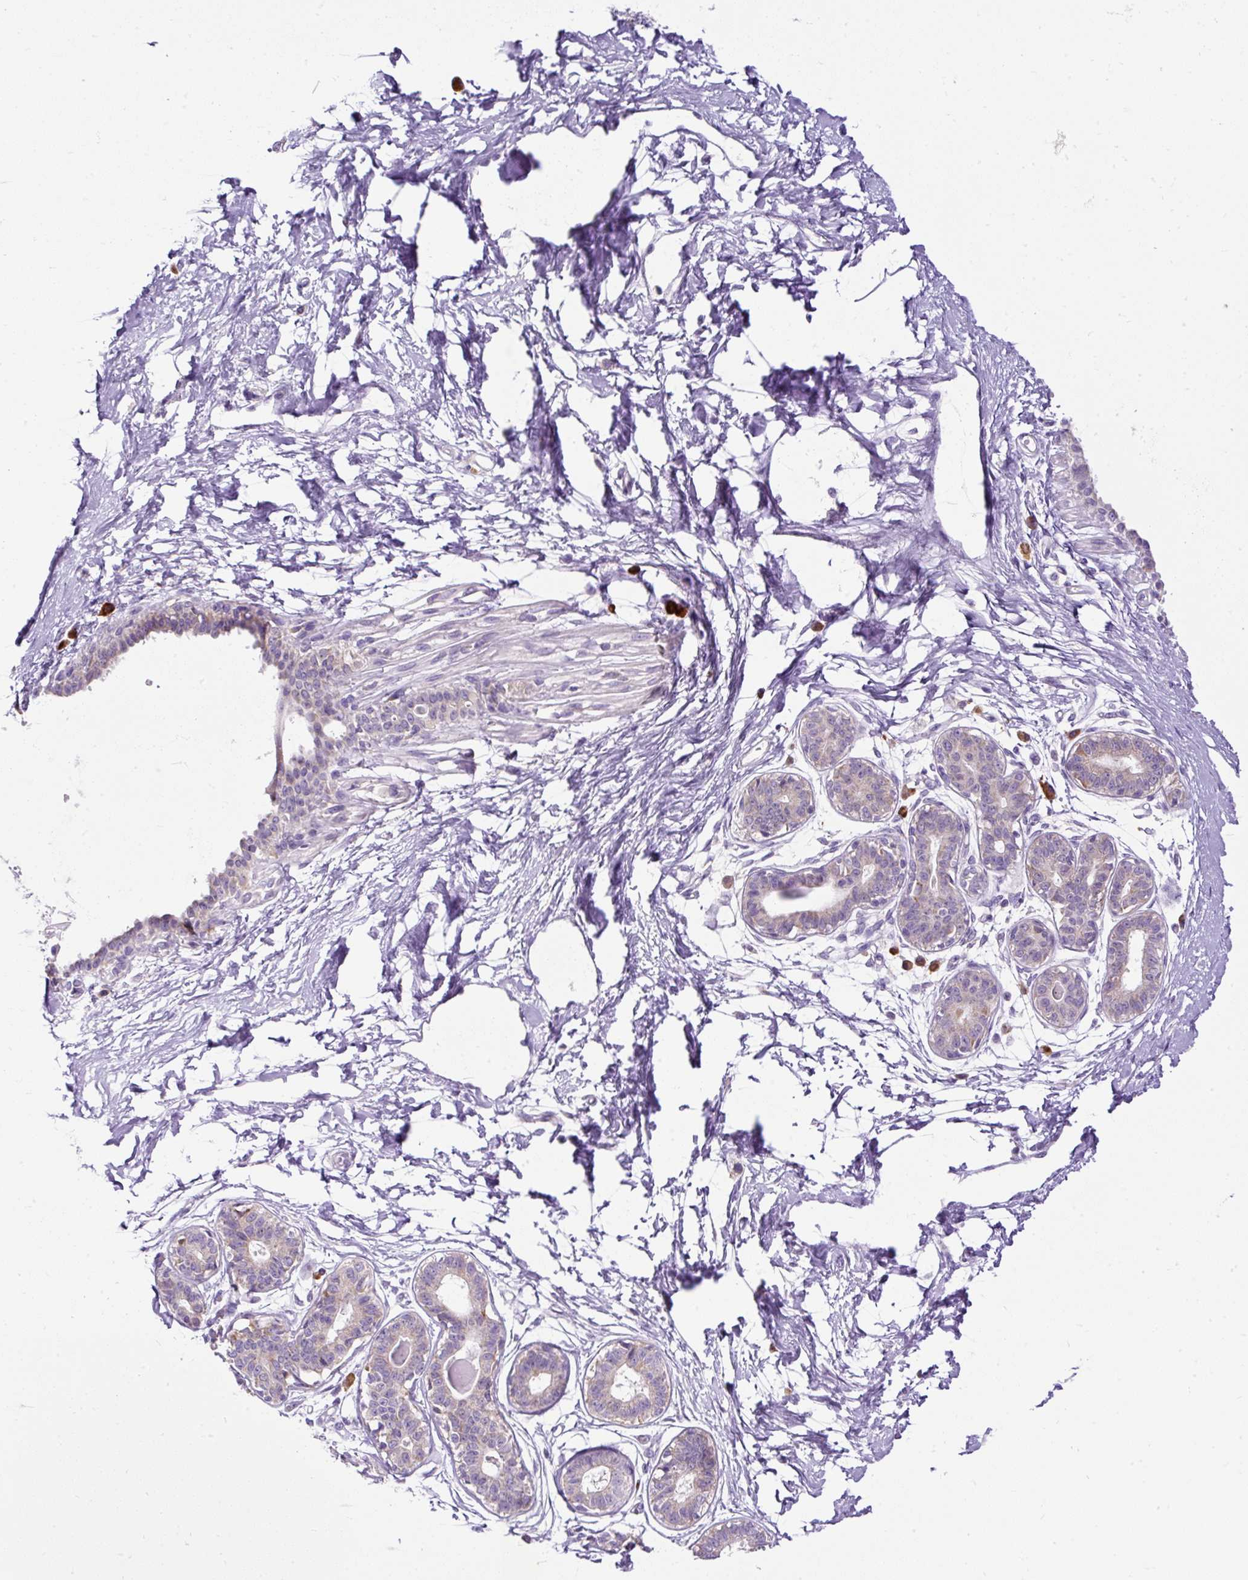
{"staining": {"intensity": "negative", "quantity": "none", "location": "none"}, "tissue": "breast", "cell_type": "Adipocytes", "image_type": "normal", "snomed": [{"axis": "morphology", "description": "Normal tissue, NOS"}, {"axis": "topography", "description": "Breast"}], "caption": "Immunohistochemistry (IHC) of normal breast demonstrates no expression in adipocytes. (DAB (3,3'-diaminobenzidine) IHC, high magnification).", "gene": "FMC1", "patient": {"sex": "female", "age": 45}}